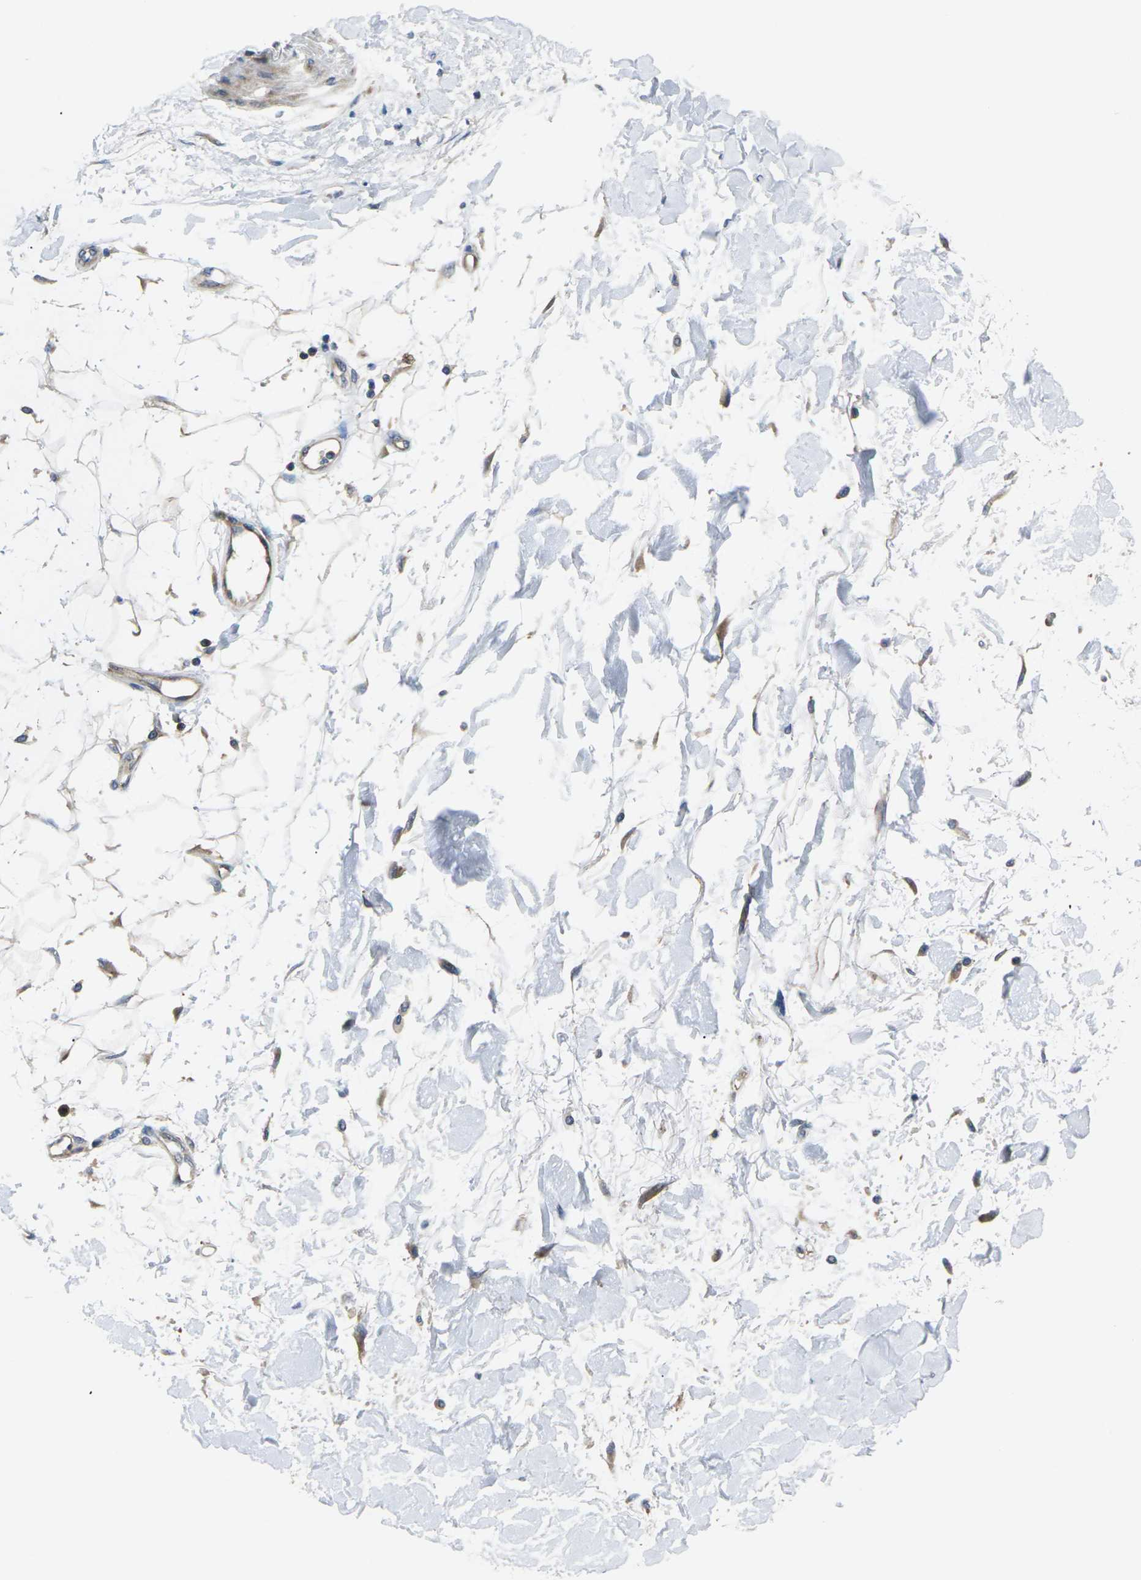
{"staining": {"intensity": "negative", "quantity": "none", "location": "none"}, "tissue": "adipose tissue", "cell_type": "Adipocytes", "image_type": "normal", "snomed": [{"axis": "morphology", "description": "Squamous cell carcinoma, NOS"}, {"axis": "topography", "description": "Skin"}], "caption": "Adipose tissue was stained to show a protein in brown. There is no significant expression in adipocytes. (DAB immunohistochemistry (IHC) with hematoxylin counter stain).", "gene": "TMCC2", "patient": {"sex": "male", "age": 83}}